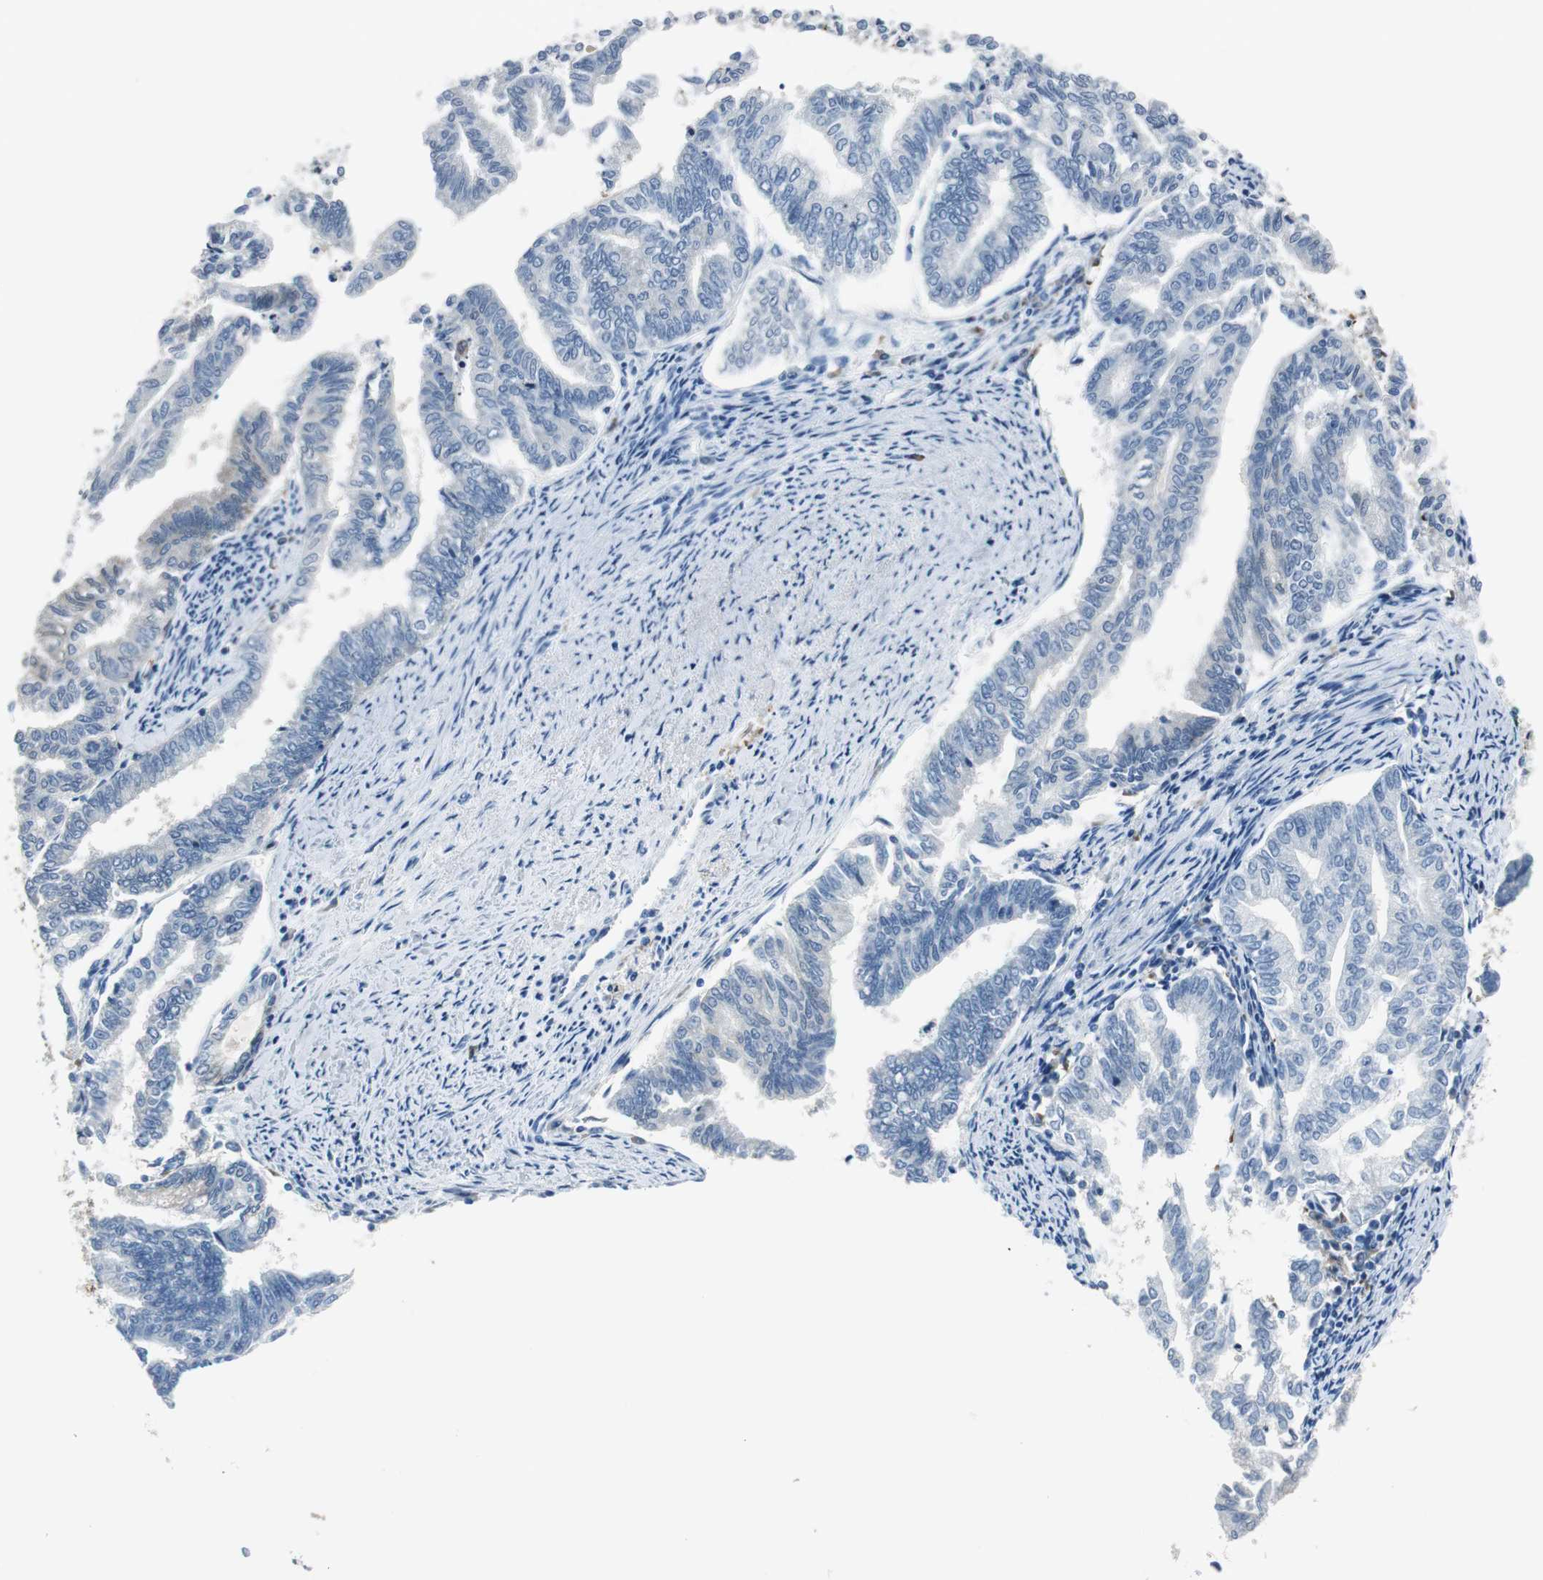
{"staining": {"intensity": "negative", "quantity": "none", "location": "none"}, "tissue": "endometrial cancer", "cell_type": "Tumor cells", "image_type": "cancer", "snomed": [{"axis": "morphology", "description": "Adenocarcinoma, NOS"}, {"axis": "topography", "description": "Endometrium"}], "caption": "Tumor cells show no significant staining in endometrial cancer (adenocarcinoma).", "gene": "FBP1", "patient": {"sex": "female", "age": 79}}